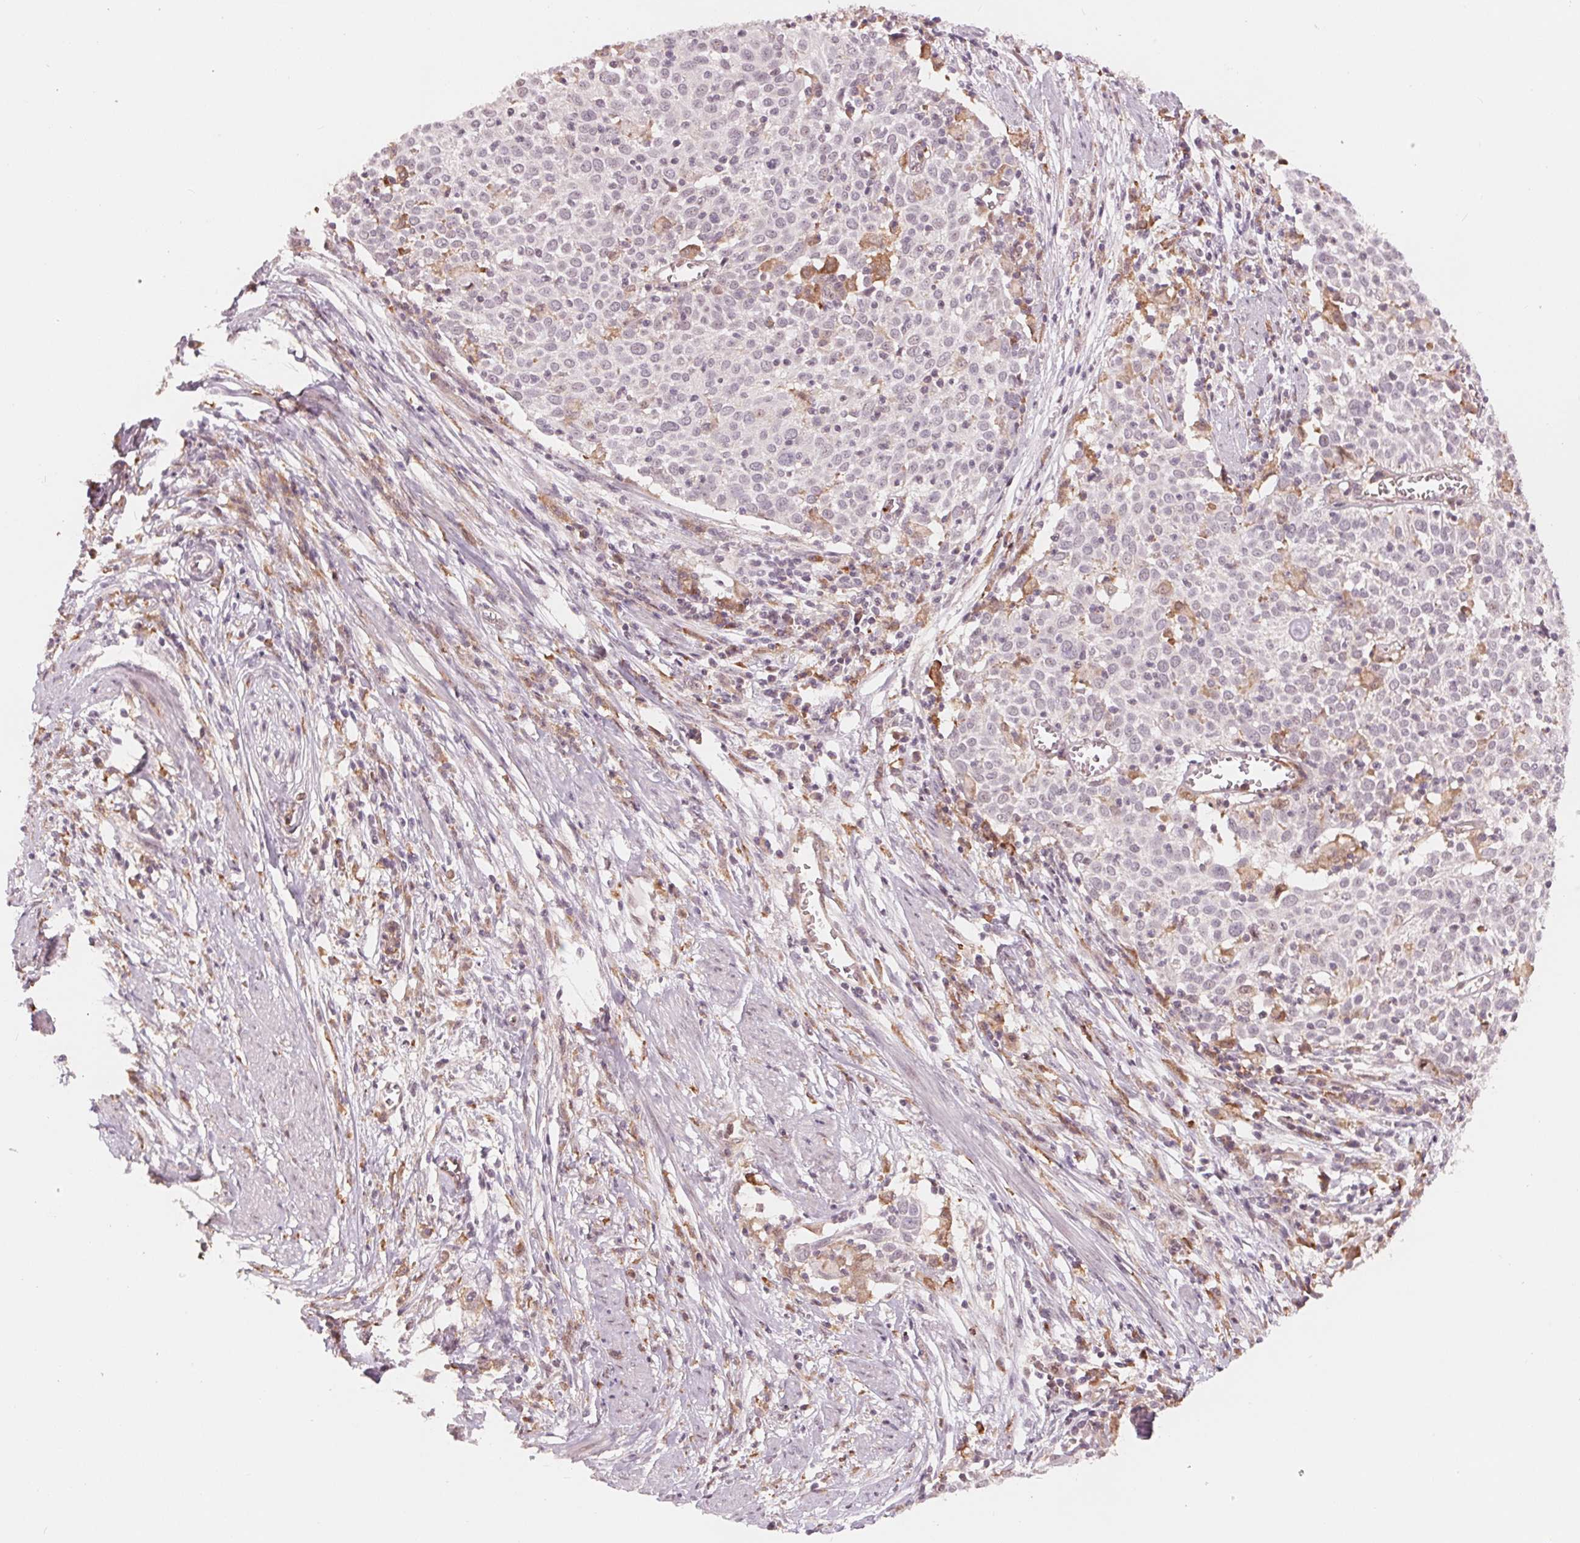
{"staining": {"intensity": "negative", "quantity": "none", "location": "none"}, "tissue": "cervical cancer", "cell_type": "Tumor cells", "image_type": "cancer", "snomed": [{"axis": "morphology", "description": "Squamous cell carcinoma, NOS"}, {"axis": "topography", "description": "Cervix"}], "caption": "An image of human squamous cell carcinoma (cervical) is negative for staining in tumor cells. Brightfield microscopy of immunohistochemistry (IHC) stained with DAB (3,3'-diaminobenzidine) (brown) and hematoxylin (blue), captured at high magnification.", "gene": "IL9R", "patient": {"sex": "female", "age": 39}}